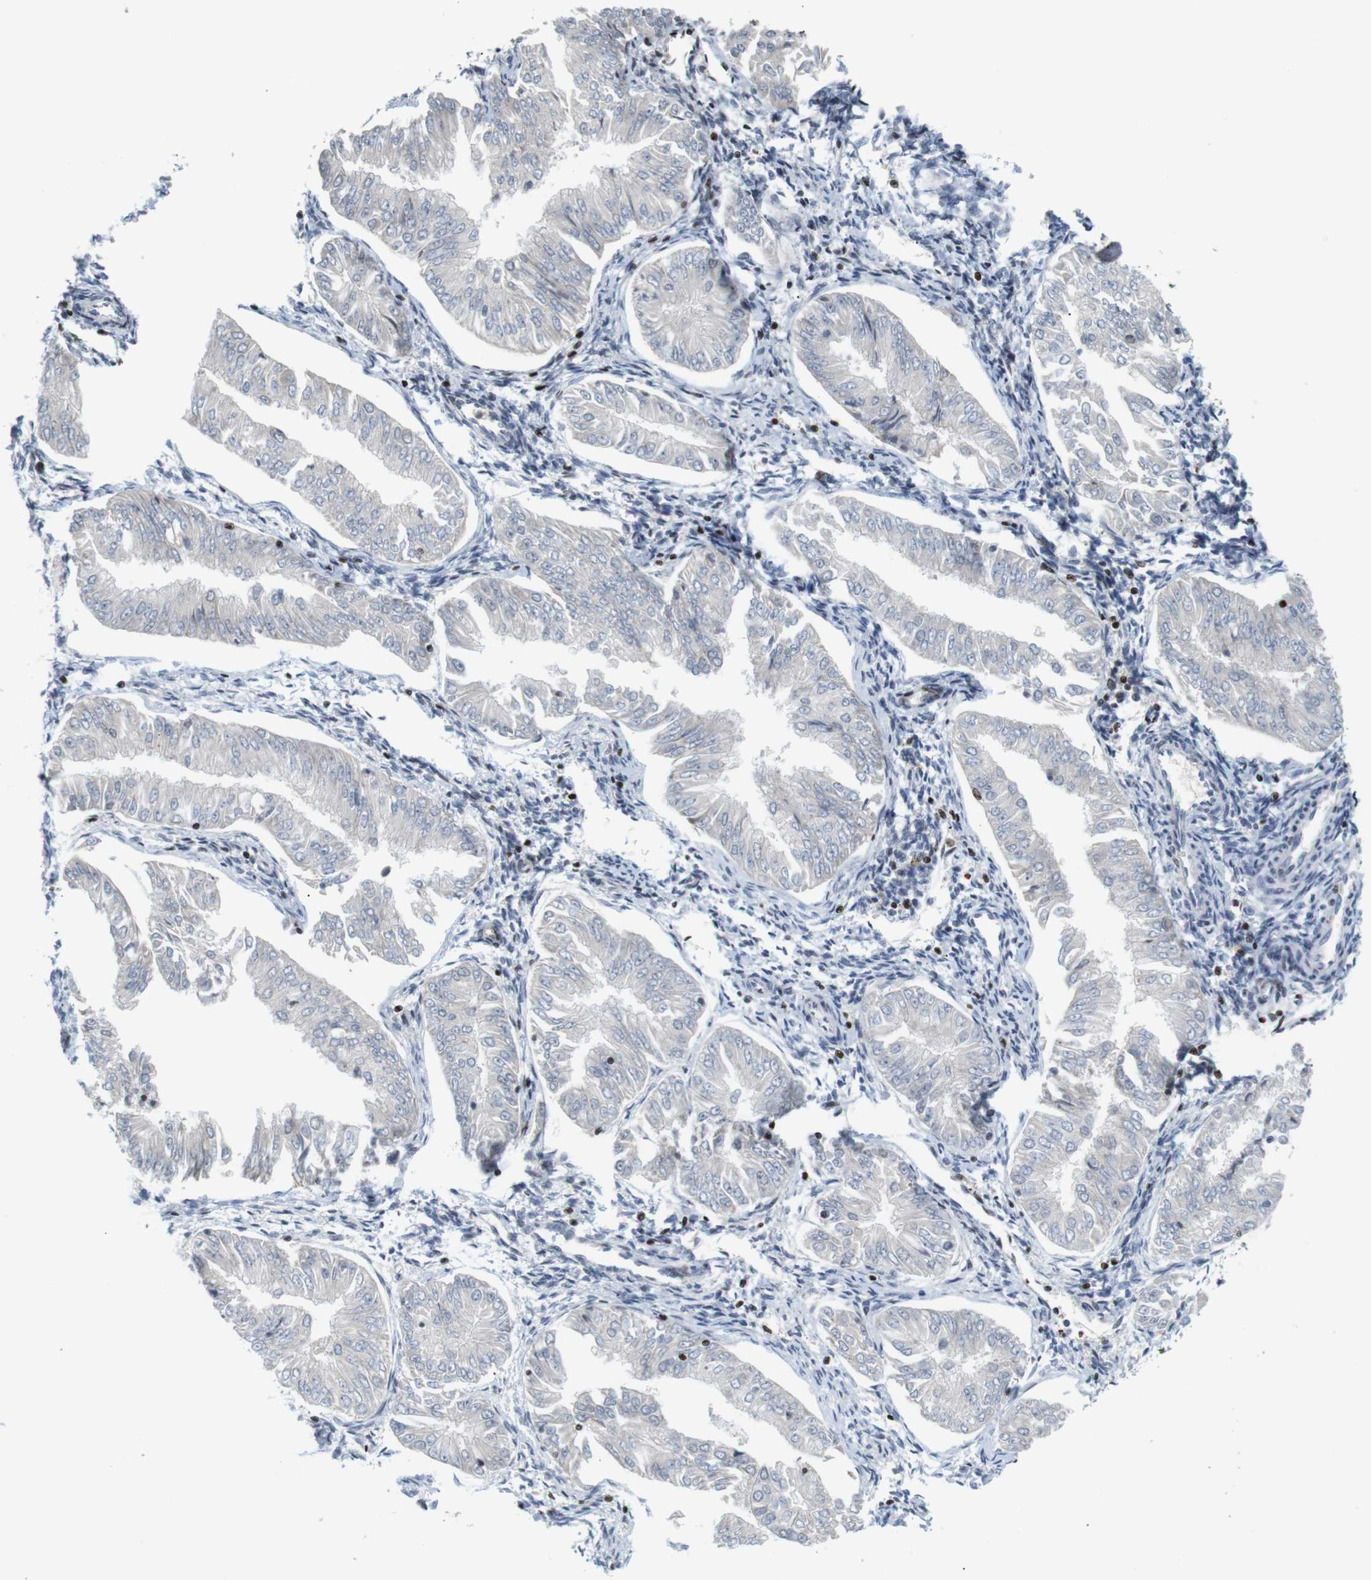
{"staining": {"intensity": "negative", "quantity": "none", "location": "none"}, "tissue": "endometrial cancer", "cell_type": "Tumor cells", "image_type": "cancer", "snomed": [{"axis": "morphology", "description": "Adenocarcinoma, NOS"}, {"axis": "topography", "description": "Endometrium"}], "caption": "Immunohistochemistry (IHC) of endometrial cancer (adenocarcinoma) reveals no expression in tumor cells.", "gene": "MBD1", "patient": {"sex": "female", "age": 53}}